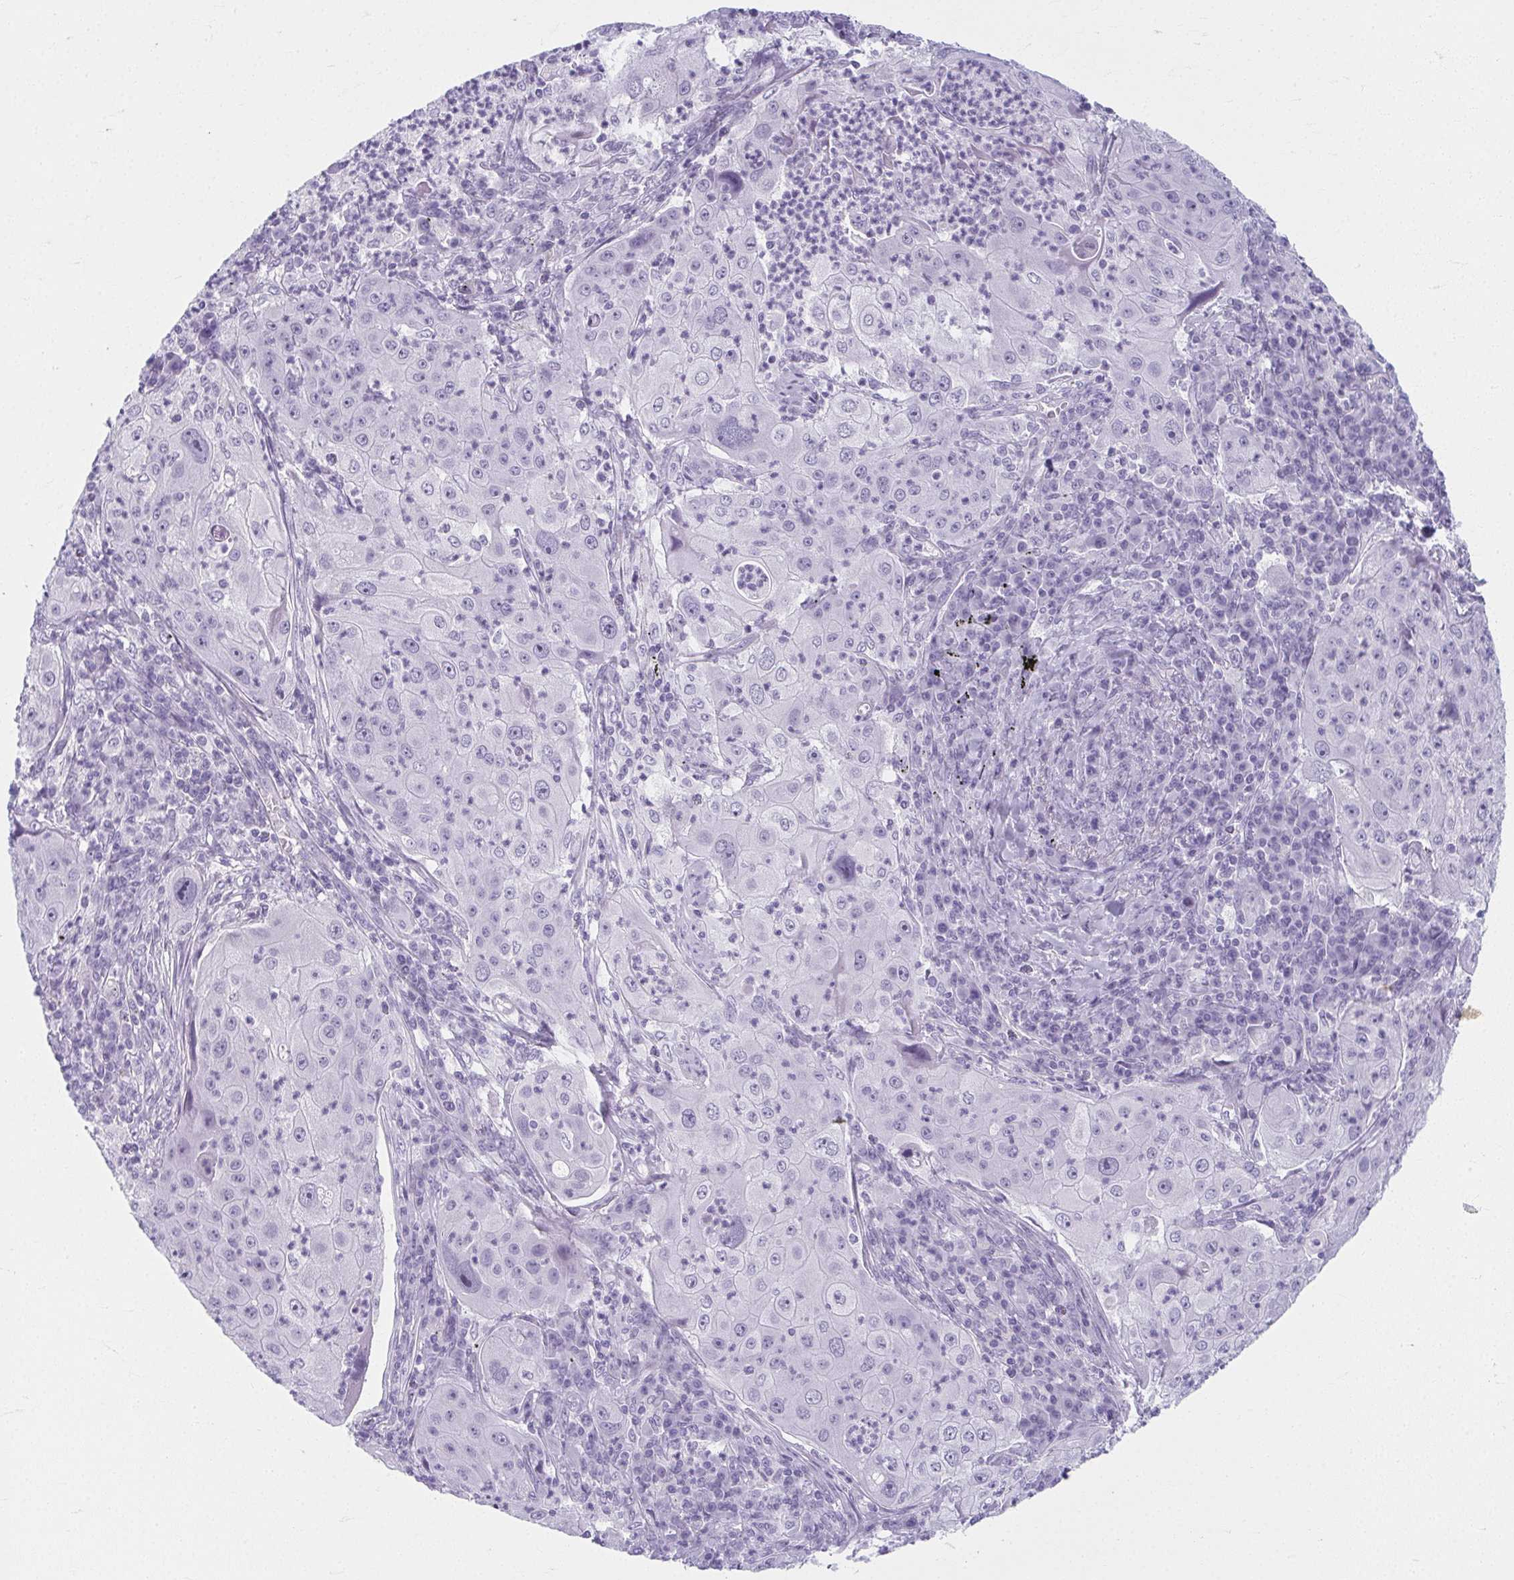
{"staining": {"intensity": "negative", "quantity": "none", "location": "none"}, "tissue": "lung cancer", "cell_type": "Tumor cells", "image_type": "cancer", "snomed": [{"axis": "morphology", "description": "Squamous cell carcinoma, NOS"}, {"axis": "topography", "description": "Lung"}], "caption": "Tumor cells are negative for protein expression in human lung cancer.", "gene": "MOBP", "patient": {"sex": "female", "age": 59}}